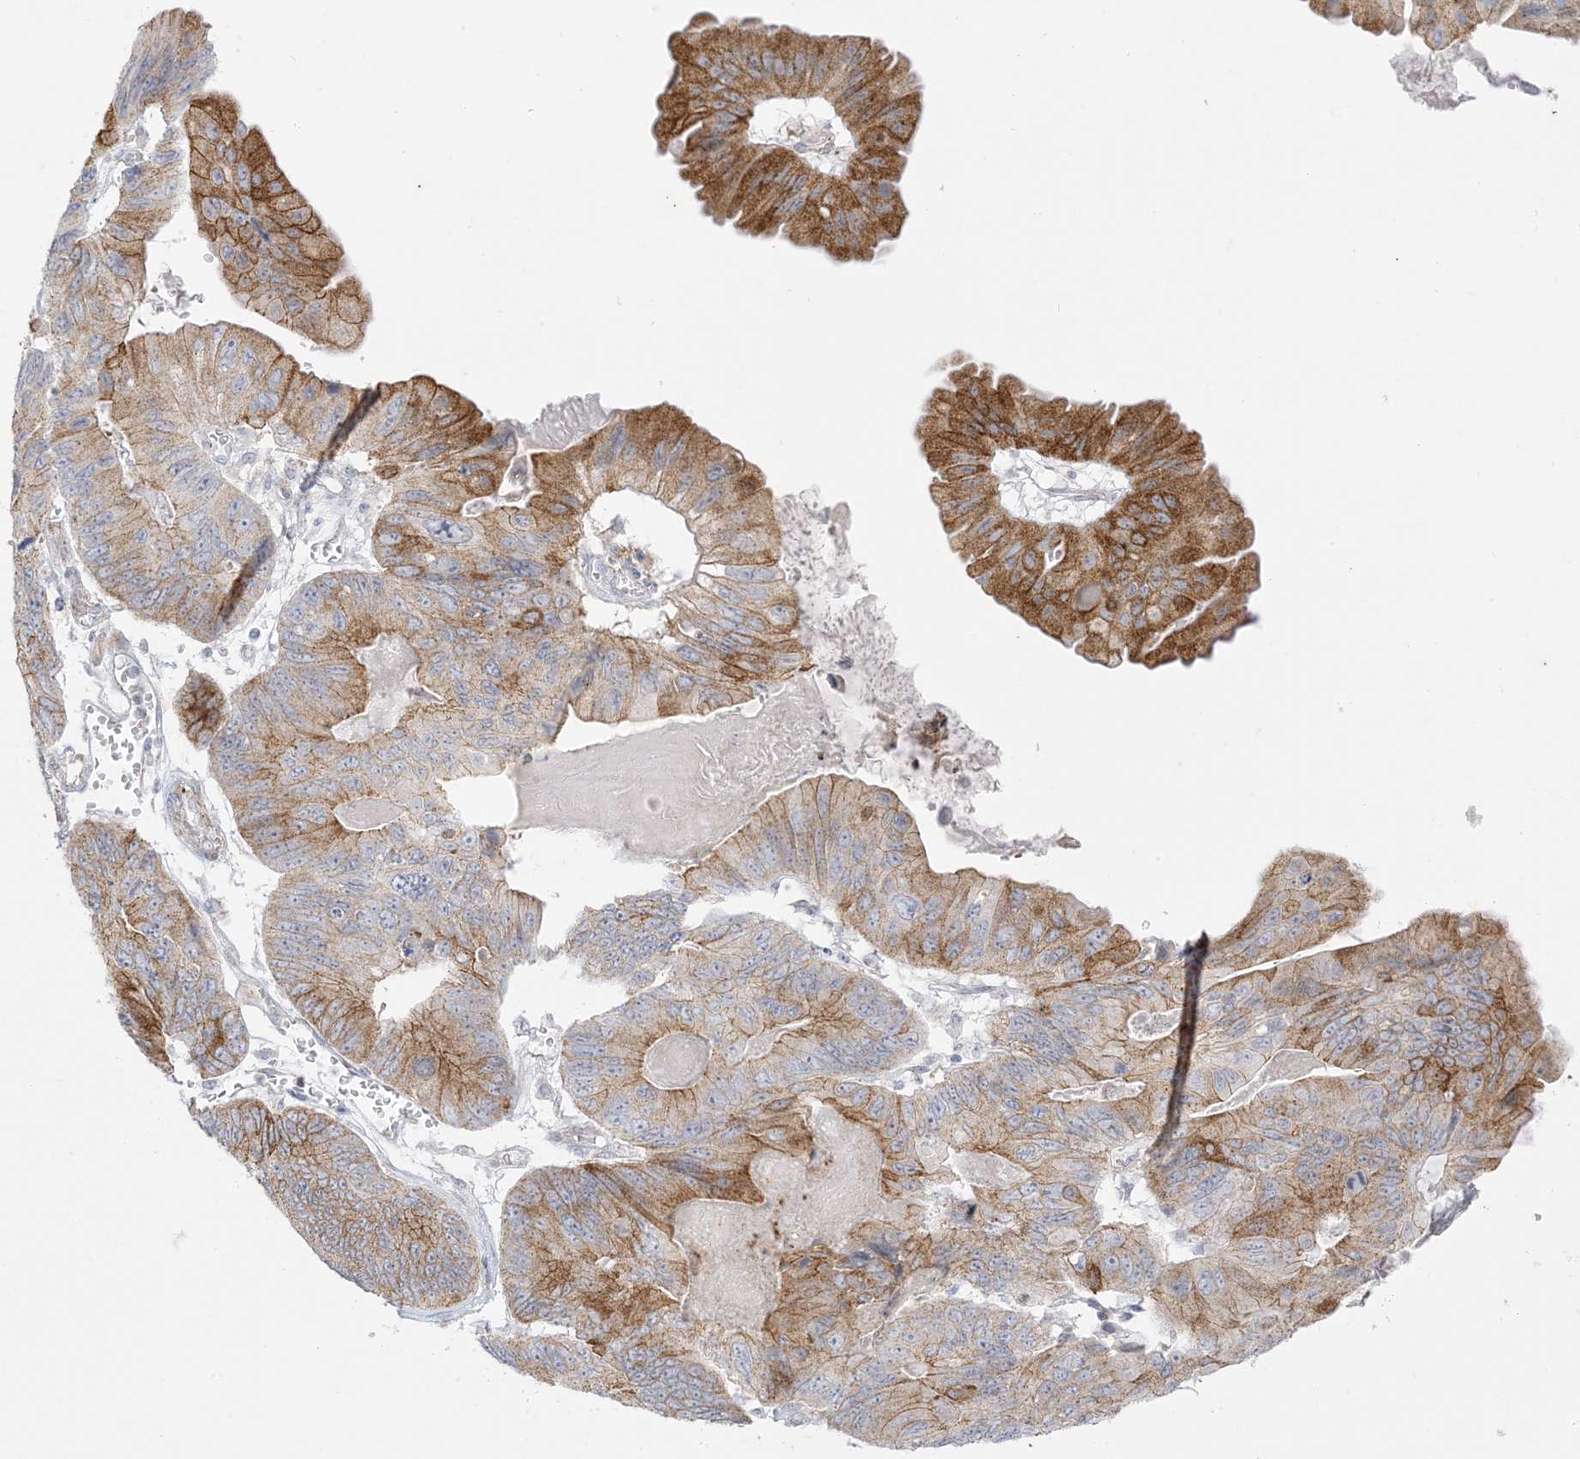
{"staining": {"intensity": "moderate", "quantity": "25%-75%", "location": "cytoplasmic/membranous"}, "tissue": "ovarian cancer", "cell_type": "Tumor cells", "image_type": "cancer", "snomed": [{"axis": "morphology", "description": "Cystadenocarcinoma, mucinous, NOS"}, {"axis": "topography", "description": "Ovary"}], "caption": "Protein analysis of ovarian cancer (mucinous cystadenocarcinoma) tissue reveals moderate cytoplasmic/membranous expression in approximately 25%-75% of tumor cells.", "gene": "RAC1", "patient": {"sex": "female", "age": 61}}